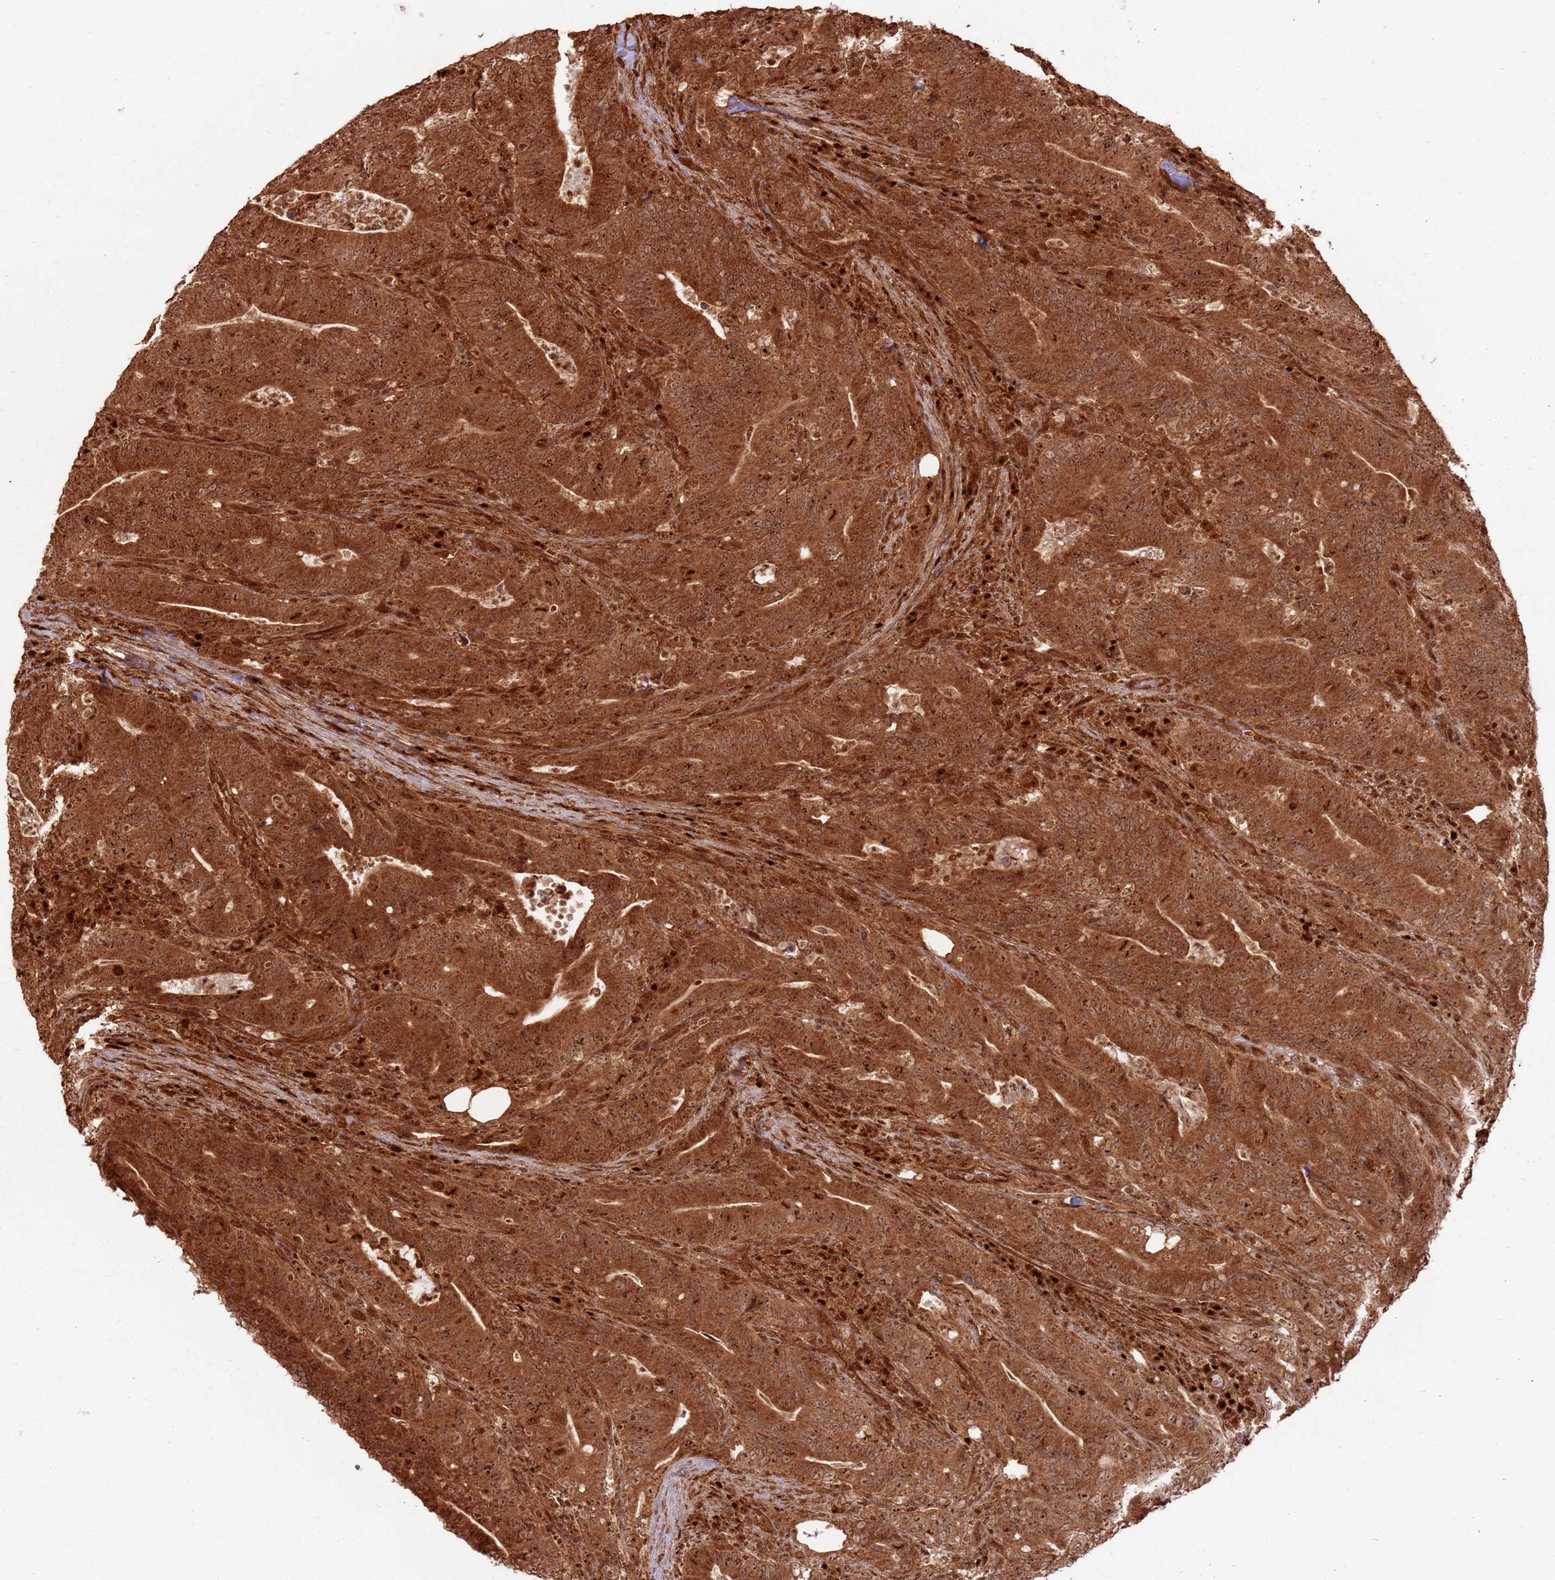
{"staining": {"intensity": "strong", "quantity": ">75%", "location": "cytoplasmic/membranous,nuclear"}, "tissue": "colorectal cancer", "cell_type": "Tumor cells", "image_type": "cancer", "snomed": [{"axis": "morphology", "description": "Adenocarcinoma, NOS"}, {"axis": "topography", "description": "Colon"}], "caption": "Immunohistochemical staining of colorectal cancer (adenocarcinoma) reveals high levels of strong cytoplasmic/membranous and nuclear positivity in approximately >75% of tumor cells. (brown staining indicates protein expression, while blue staining denotes nuclei).", "gene": "TBC1D13", "patient": {"sex": "female", "age": 66}}